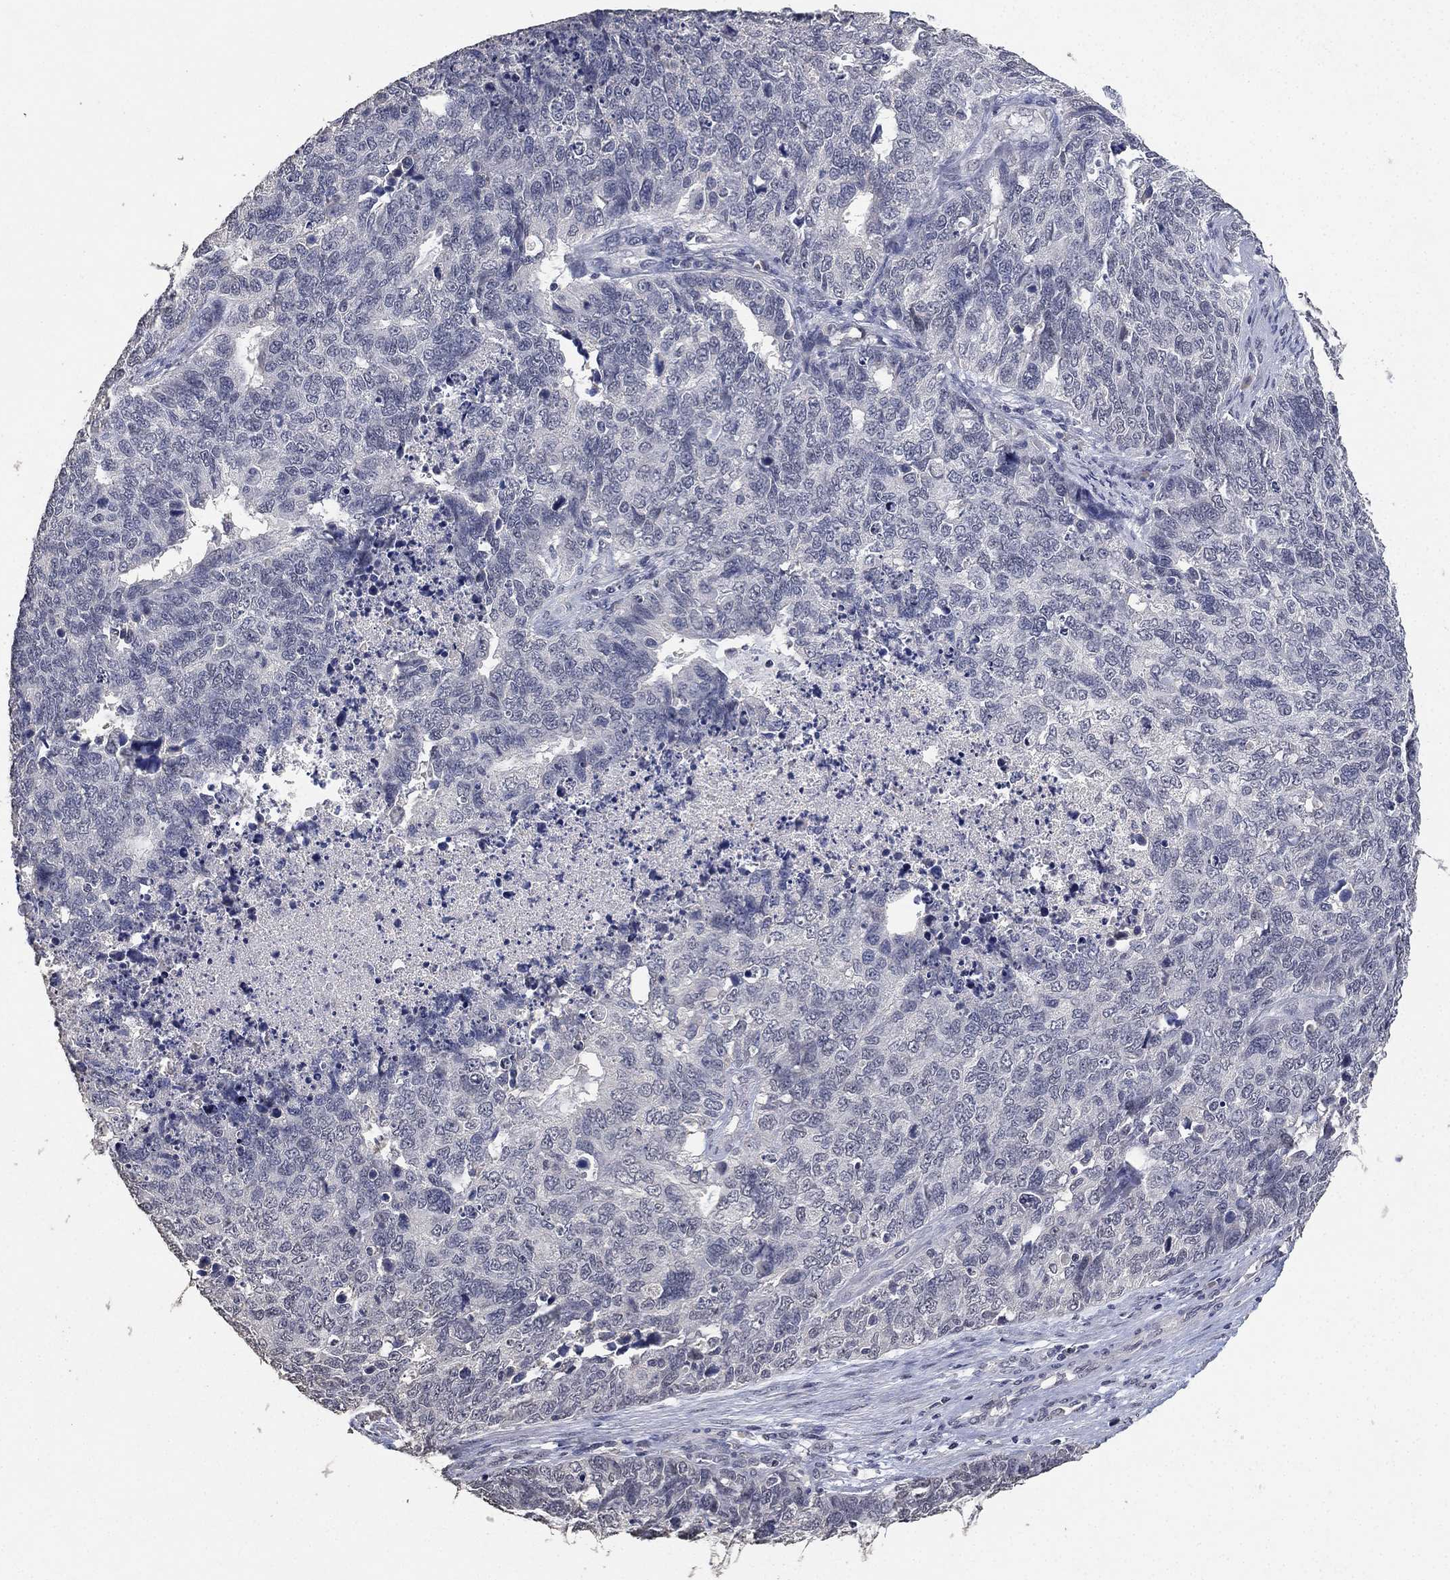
{"staining": {"intensity": "negative", "quantity": "none", "location": "none"}, "tissue": "cervical cancer", "cell_type": "Tumor cells", "image_type": "cancer", "snomed": [{"axis": "morphology", "description": "Squamous cell carcinoma, NOS"}, {"axis": "topography", "description": "Cervix"}], "caption": "The histopathology image exhibits no staining of tumor cells in cervical cancer. (DAB IHC with hematoxylin counter stain).", "gene": "DSG1", "patient": {"sex": "female", "age": 63}}